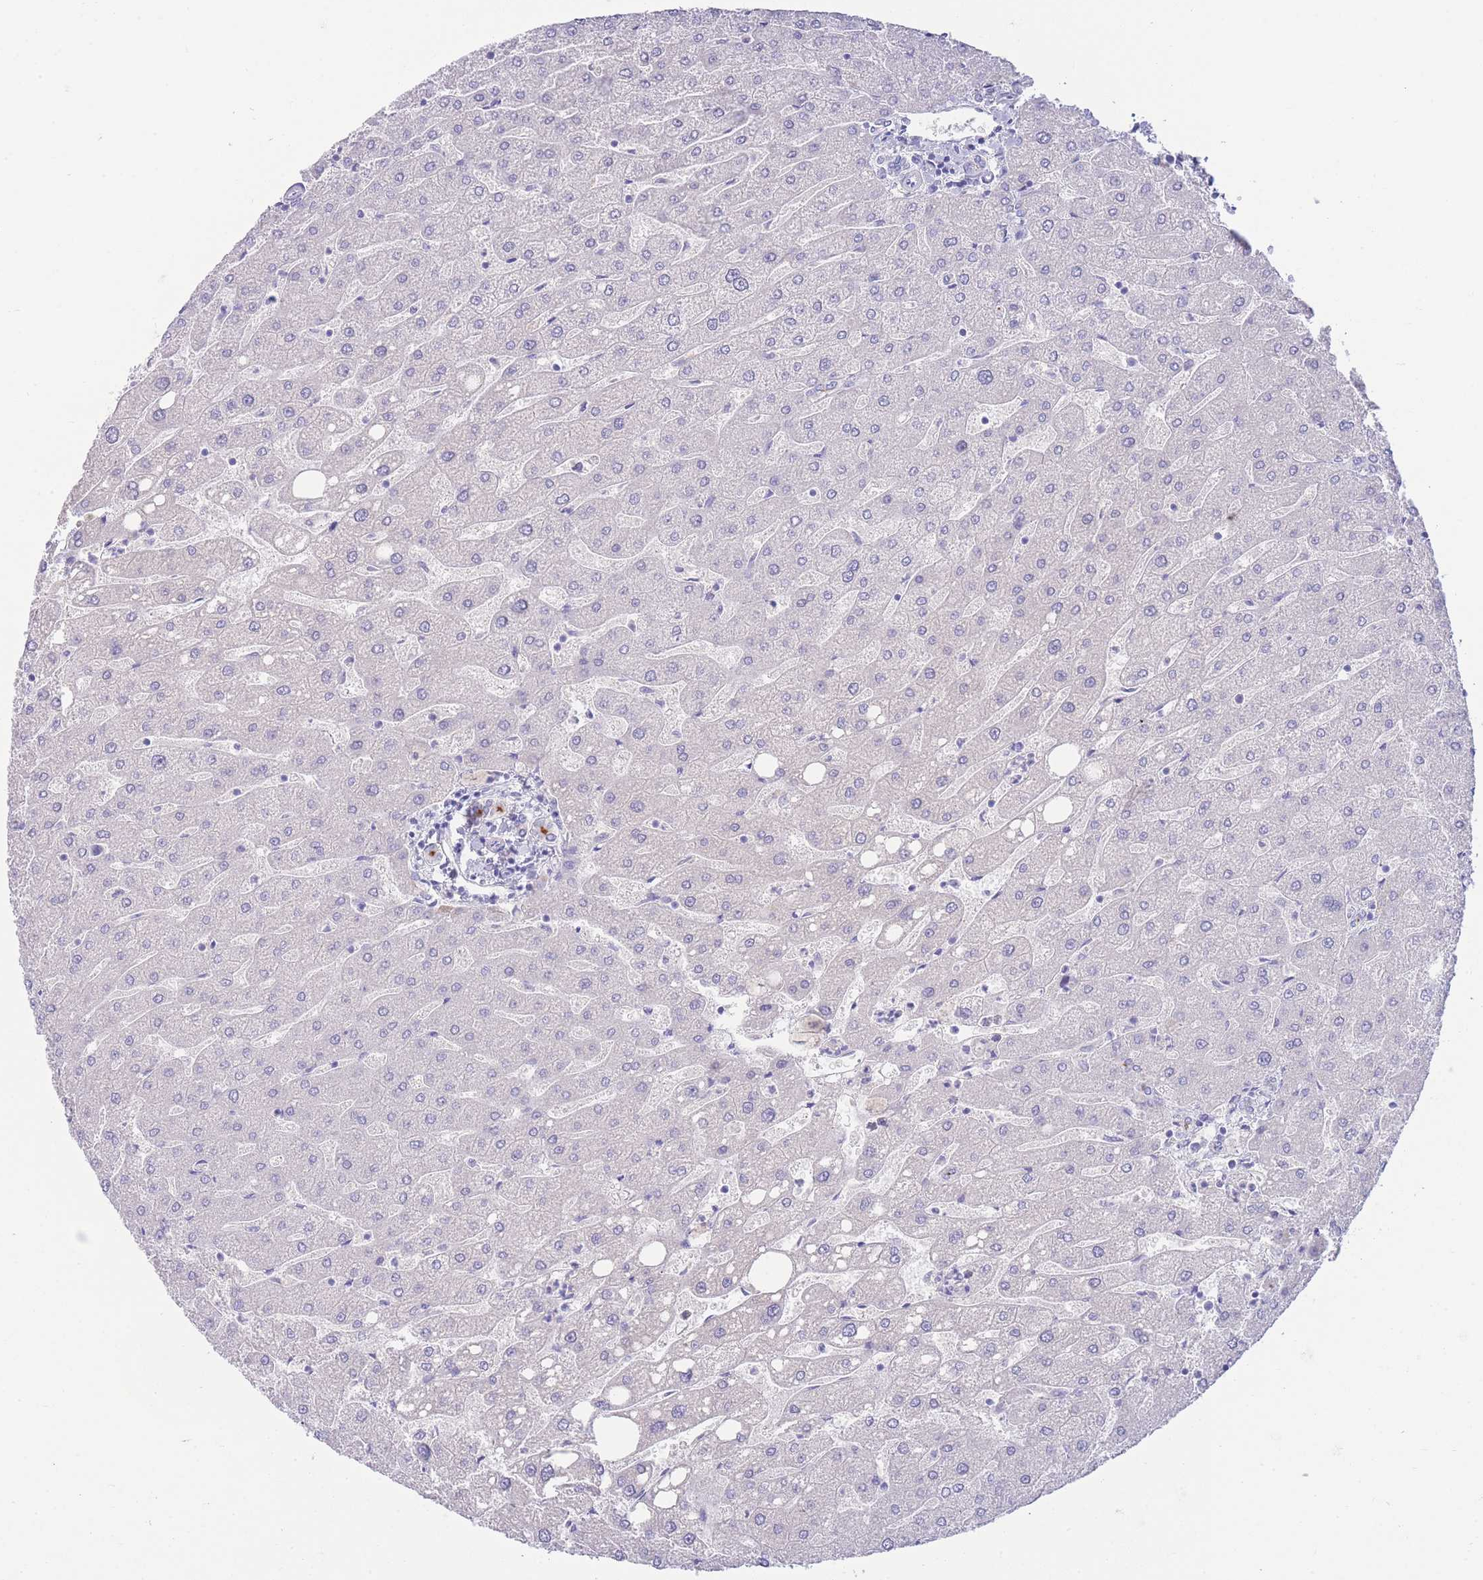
{"staining": {"intensity": "negative", "quantity": "none", "location": "none"}, "tissue": "liver", "cell_type": "Cholangiocytes", "image_type": "normal", "snomed": [{"axis": "morphology", "description": "Normal tissue, NOS"}, {"axis": "topography", "description": "Liver"}], "caption": "Liver was stained to show a protein in brown. There is no significant positivity in cholangiocytes. (DAB (3,3'-diaminobenzidine) immunohistochemistry (IHC) with hematoxylin counter stain).", "gene": "LRRC37A2", "patient": {"sex": "male", "age": 67}}